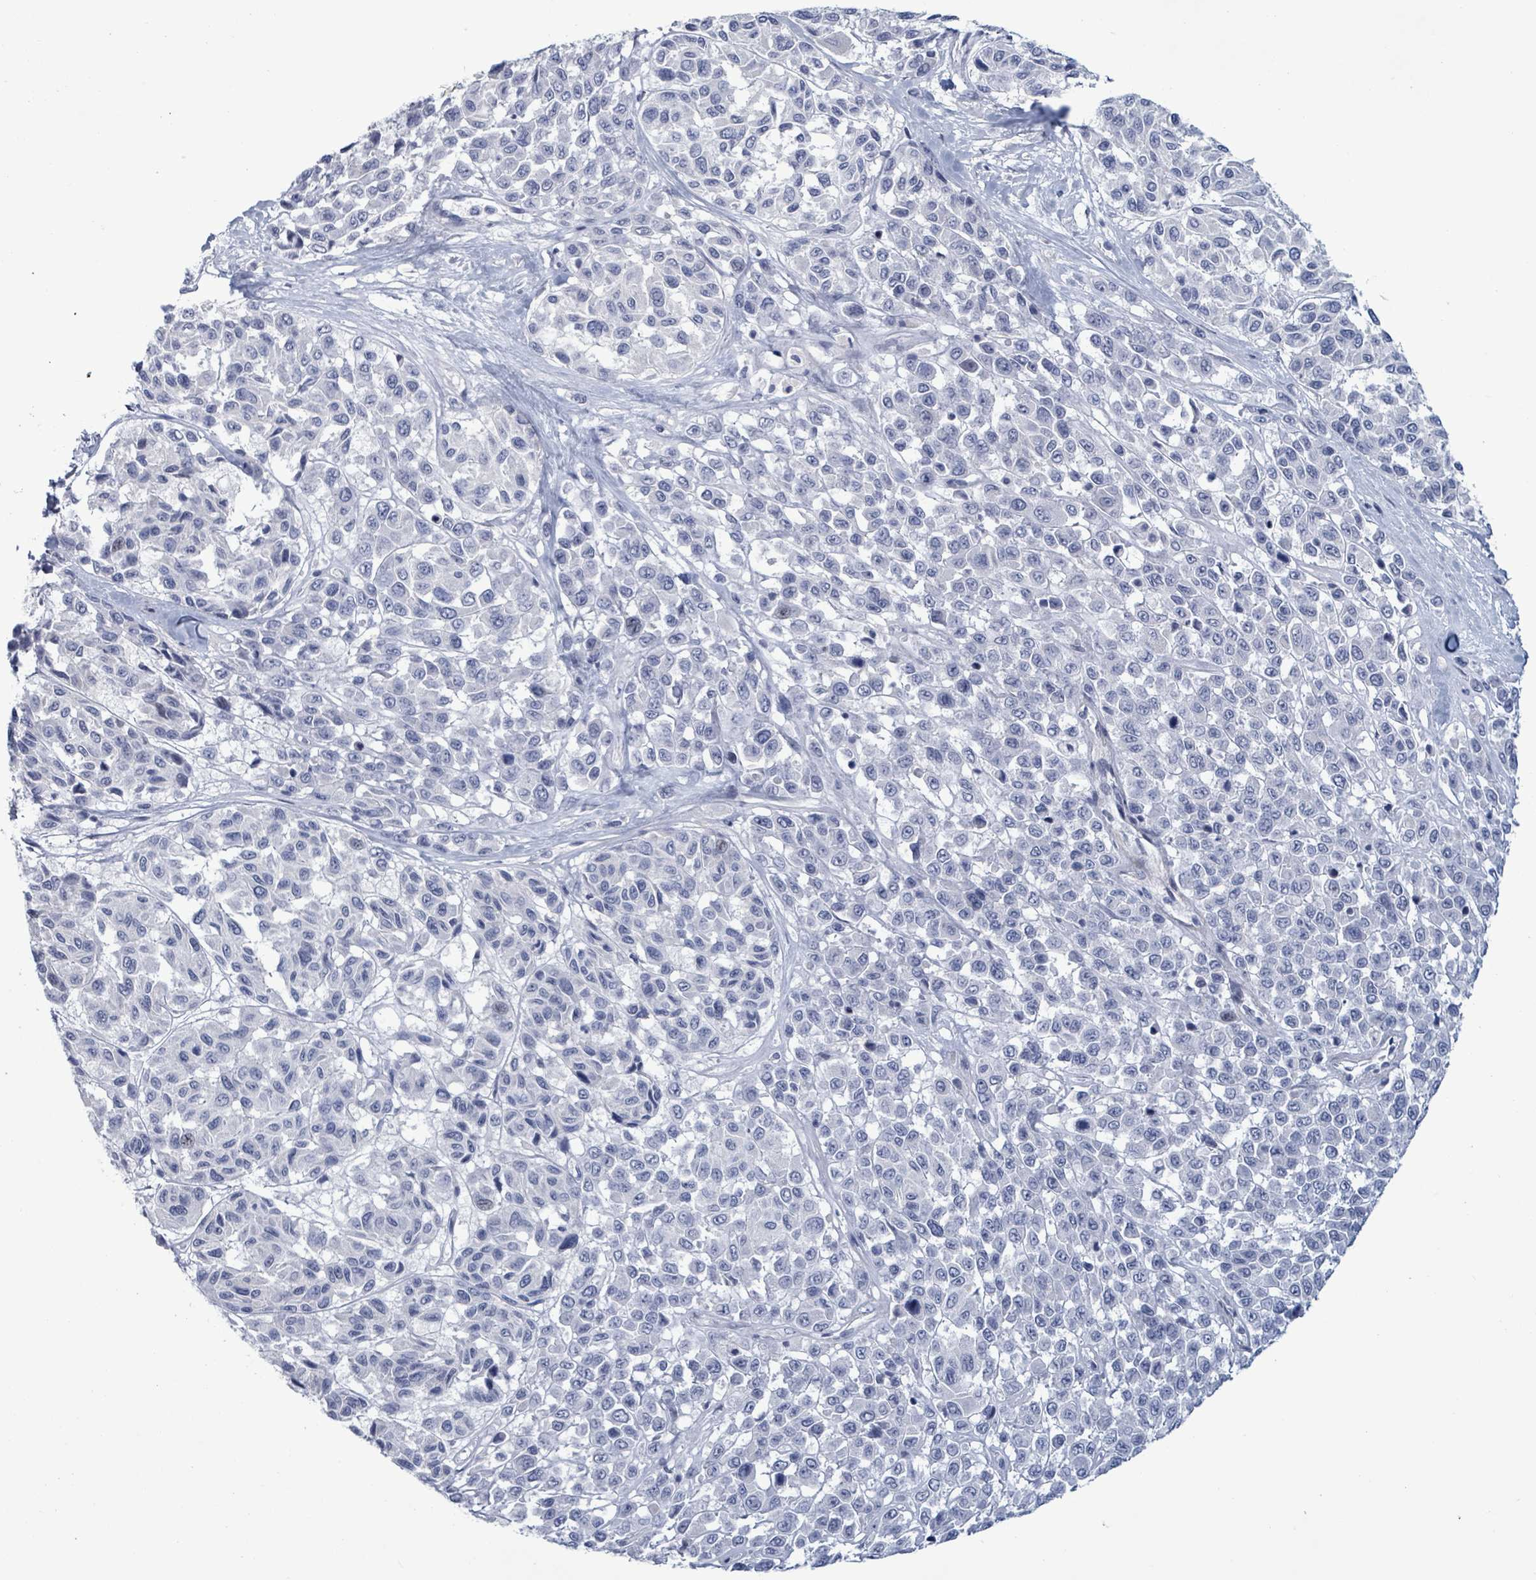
{"staining": {"intensity": "negative", "quantity": "none", "location": "none"}, "tissue": "melanoma", "cell_type": "Tumor cells", "image_type": "cancer", "snomed": [{"axis": "morphology", "description": "Malignant melanoma, NOS"}, {"axis": "topography", "description": "Skin"}], "caption": "Image shows no significant protein positivity in tumor cells of melanoma.", "gene": "ZNF771", "patient": {"sex": "female", "age": 66}}